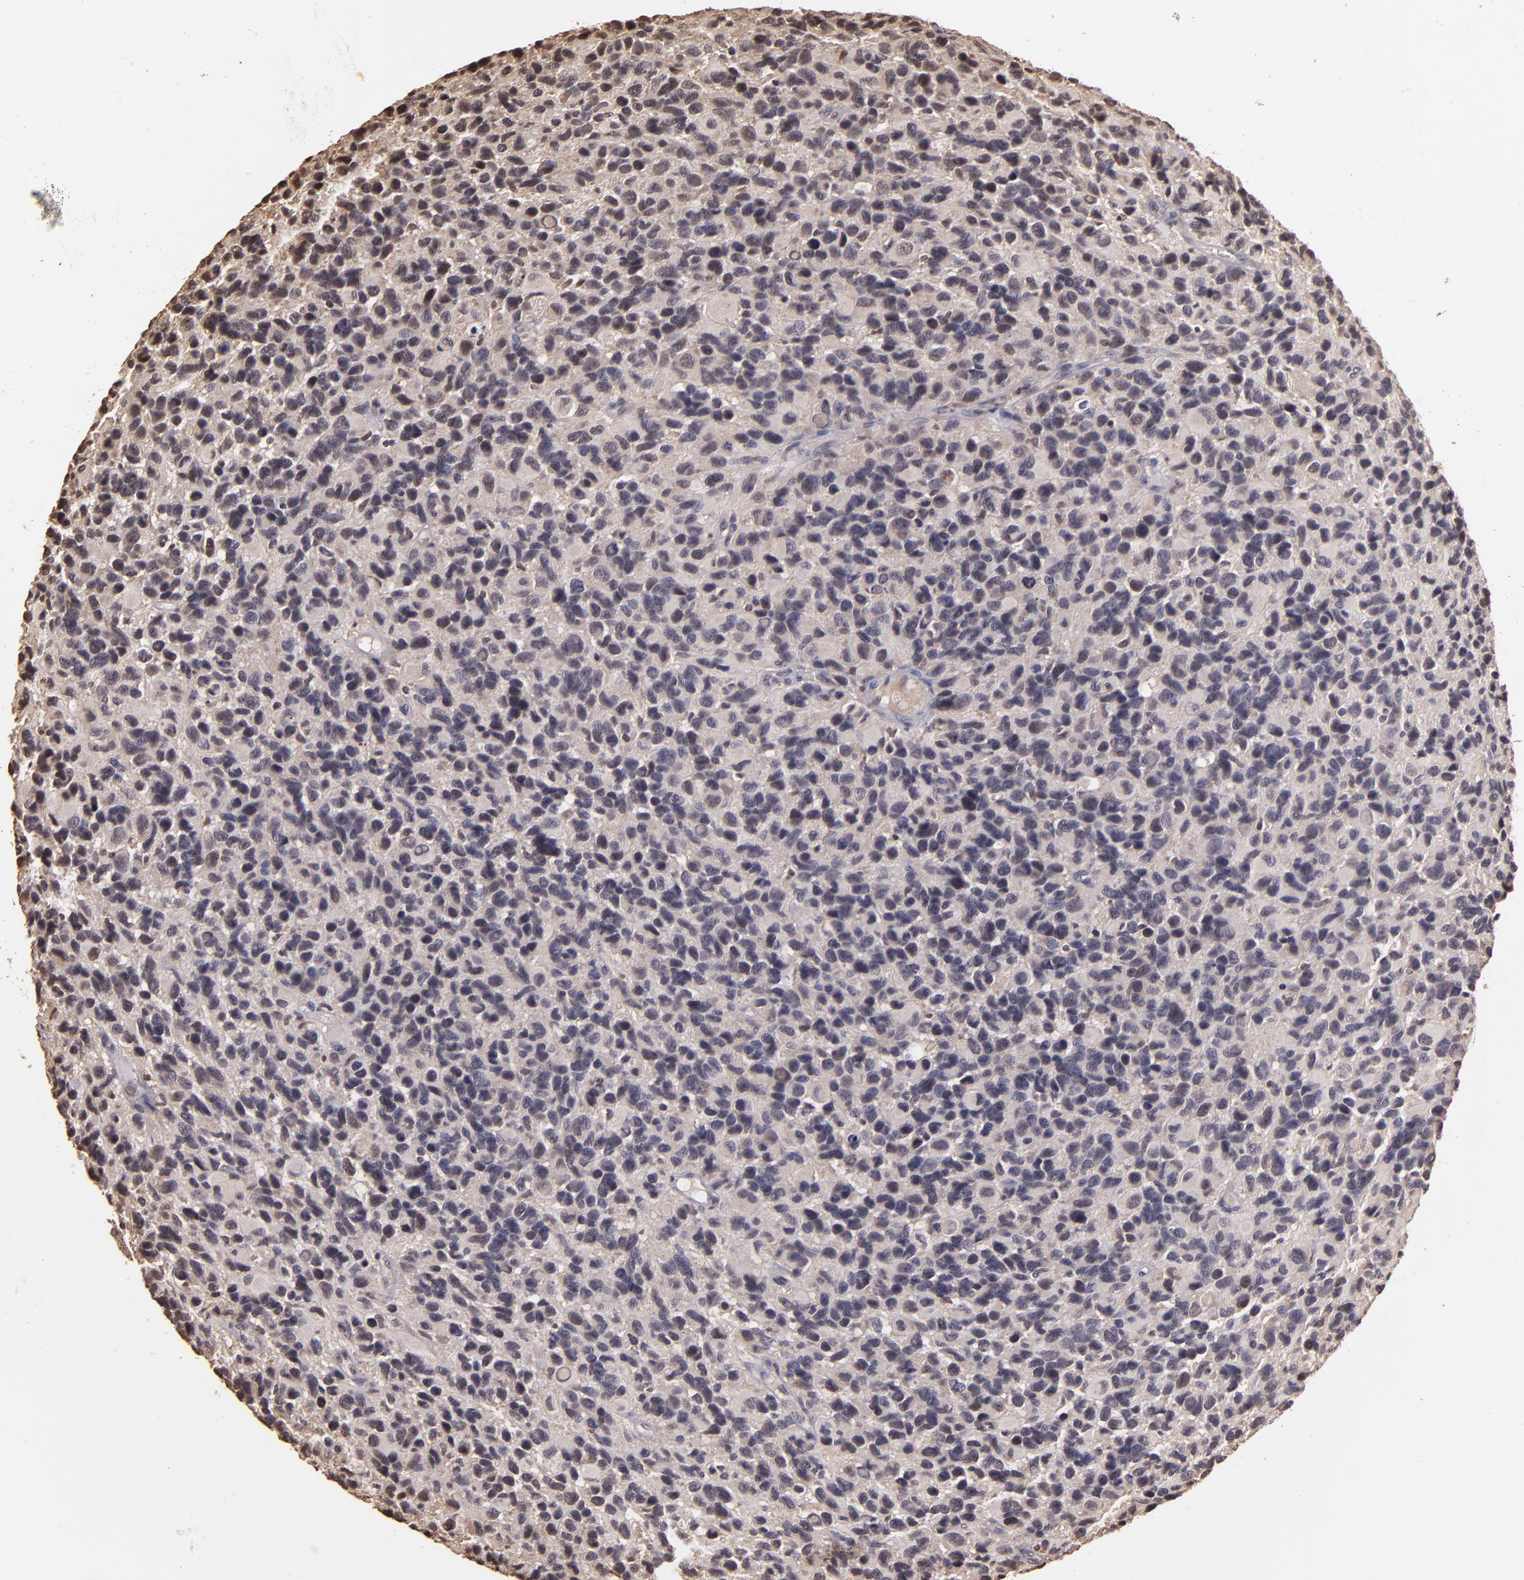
{"staining": {"intensity": "negative", "quantity": "none", "location": "none"}, "tissue": "glioma", "cell_type": "Tumor cells", "image_type": "cancer", "snomed": [{"axis": "morphology", "description": "Glioma, malignant, High grade"}, {"axis": "topography", "description": "Brain"}], "caption": "Malignant glioma (high-grade) was stained to show a protein in brown. There is no significant positivity in tumor cells.", "gene": "ARPC2", "patient": {"sex": "male", "age": 77}}